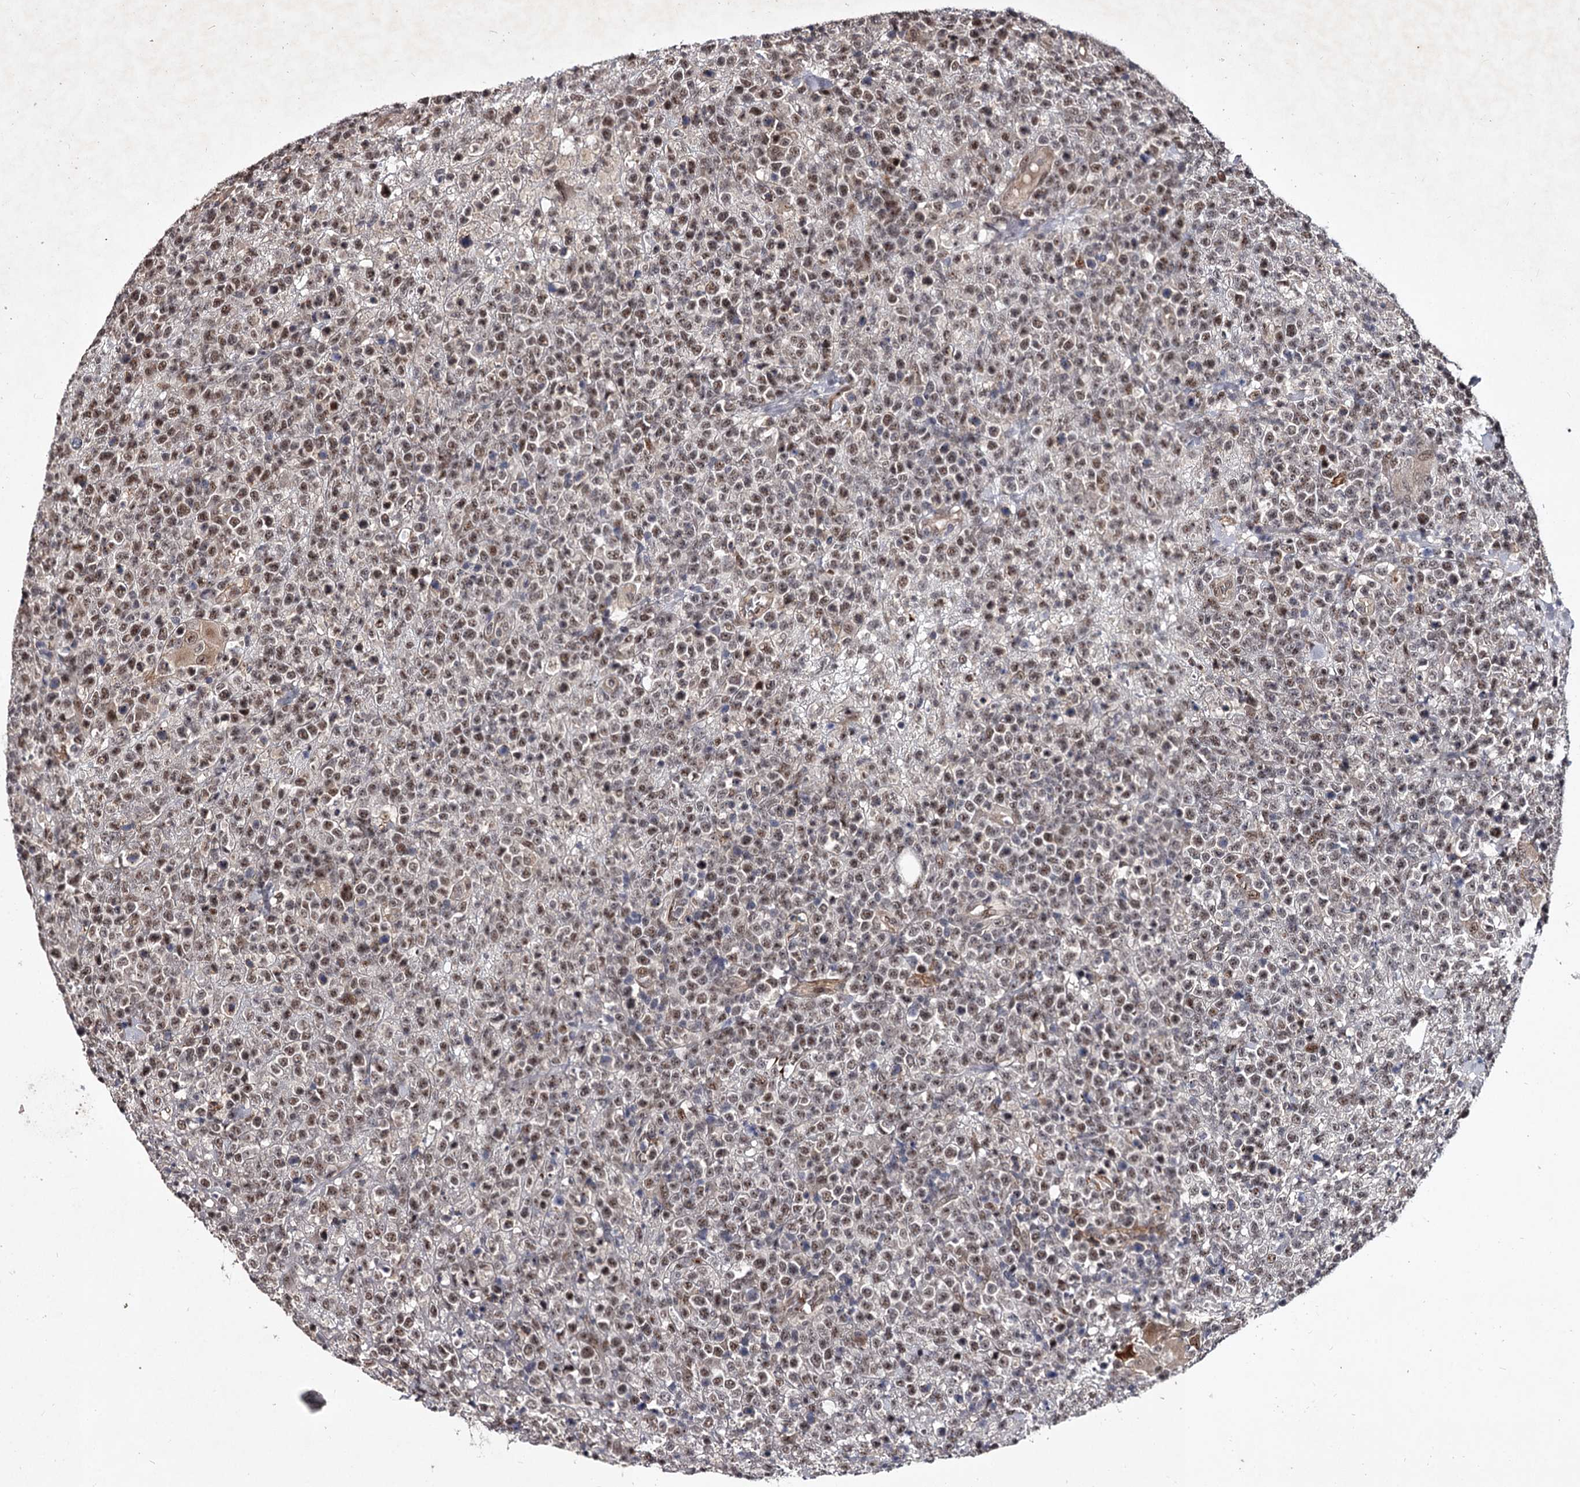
{"staining": {"intensity": "weak", "quantity": "25%-75%", "location": "nuclear"}, "tissue": "lymphoma", "cell_type": "Tumor cells", "image_type": "cancer", "snomed": [{"axis": "morphology", "description": "Malignant lymphoma, non-Hodgkin's type, High grade"}, {"axis": "topography", "description": "Colon"}], "caption": "Immunohistochemical staining of lymphoma displays low levels of weak nuclear protein expression in about 25%-75% of tumor cells. The staining is performed using DAB brown chromogen to label protein expression. The nuclei are counter-stained blue using hematoxylin.", "gene": "RNF44", "patient": {"sex": "female", "age": 53}}